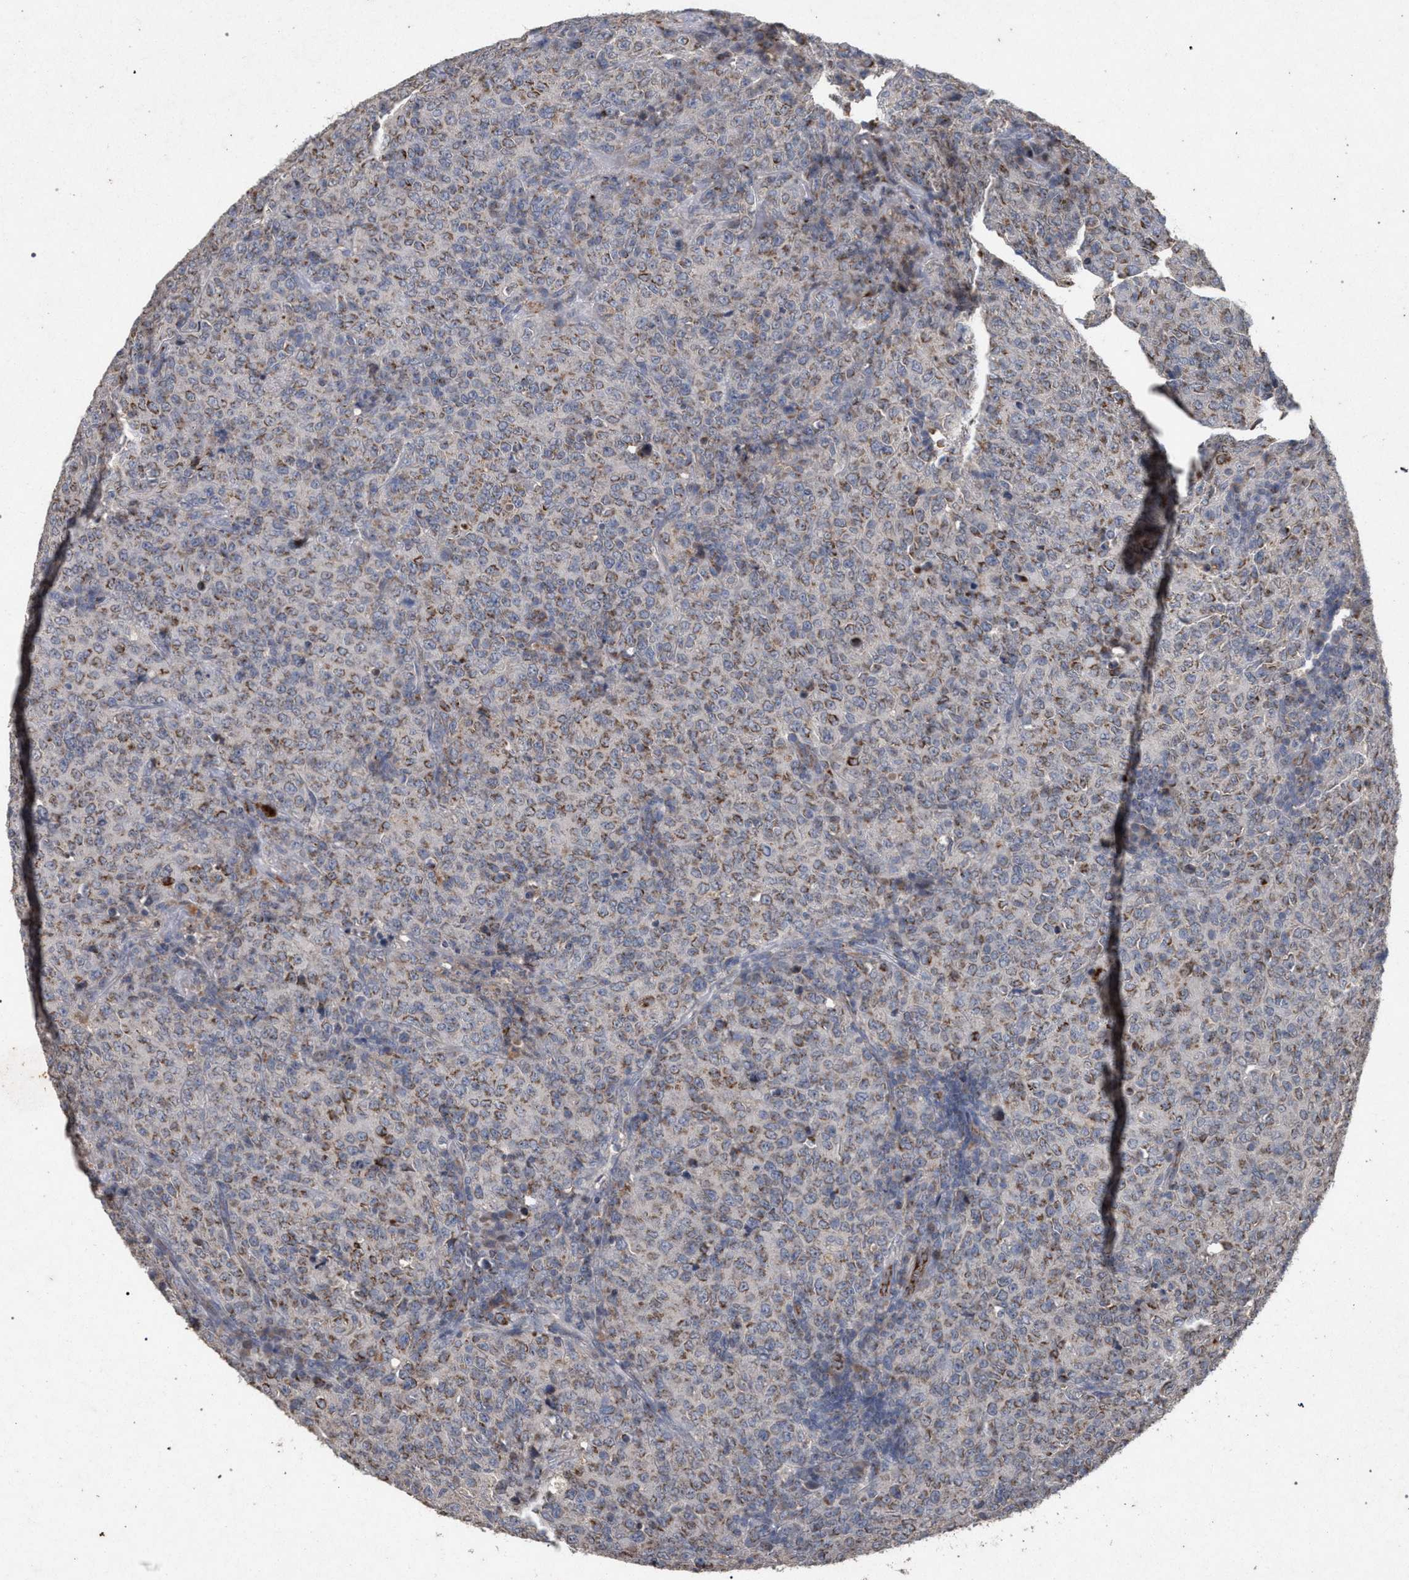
{"staining": {"intensity": "moderate", "quantity": ">75%", "location": "cytoplasmic/membranous"}, "tissue": "lymphoma", "cell_type": "Tumor cells", "image_type": "cancer", "snomed": [{"axis": "morphology", "description": "Malignant lymphoma, non-Hodgkin's type, High grade"}, {"axis": "topography", "description": "Tonsil"}], "caption": "Malignant lymphoma, non-Hodgkin's type (high-grade) tissue reveals moderate cytoplasmic/membranous staining in about >75% of tumor cells", "gene": "PKD2L1", "patient": {"sex": "female", "age": 36}}